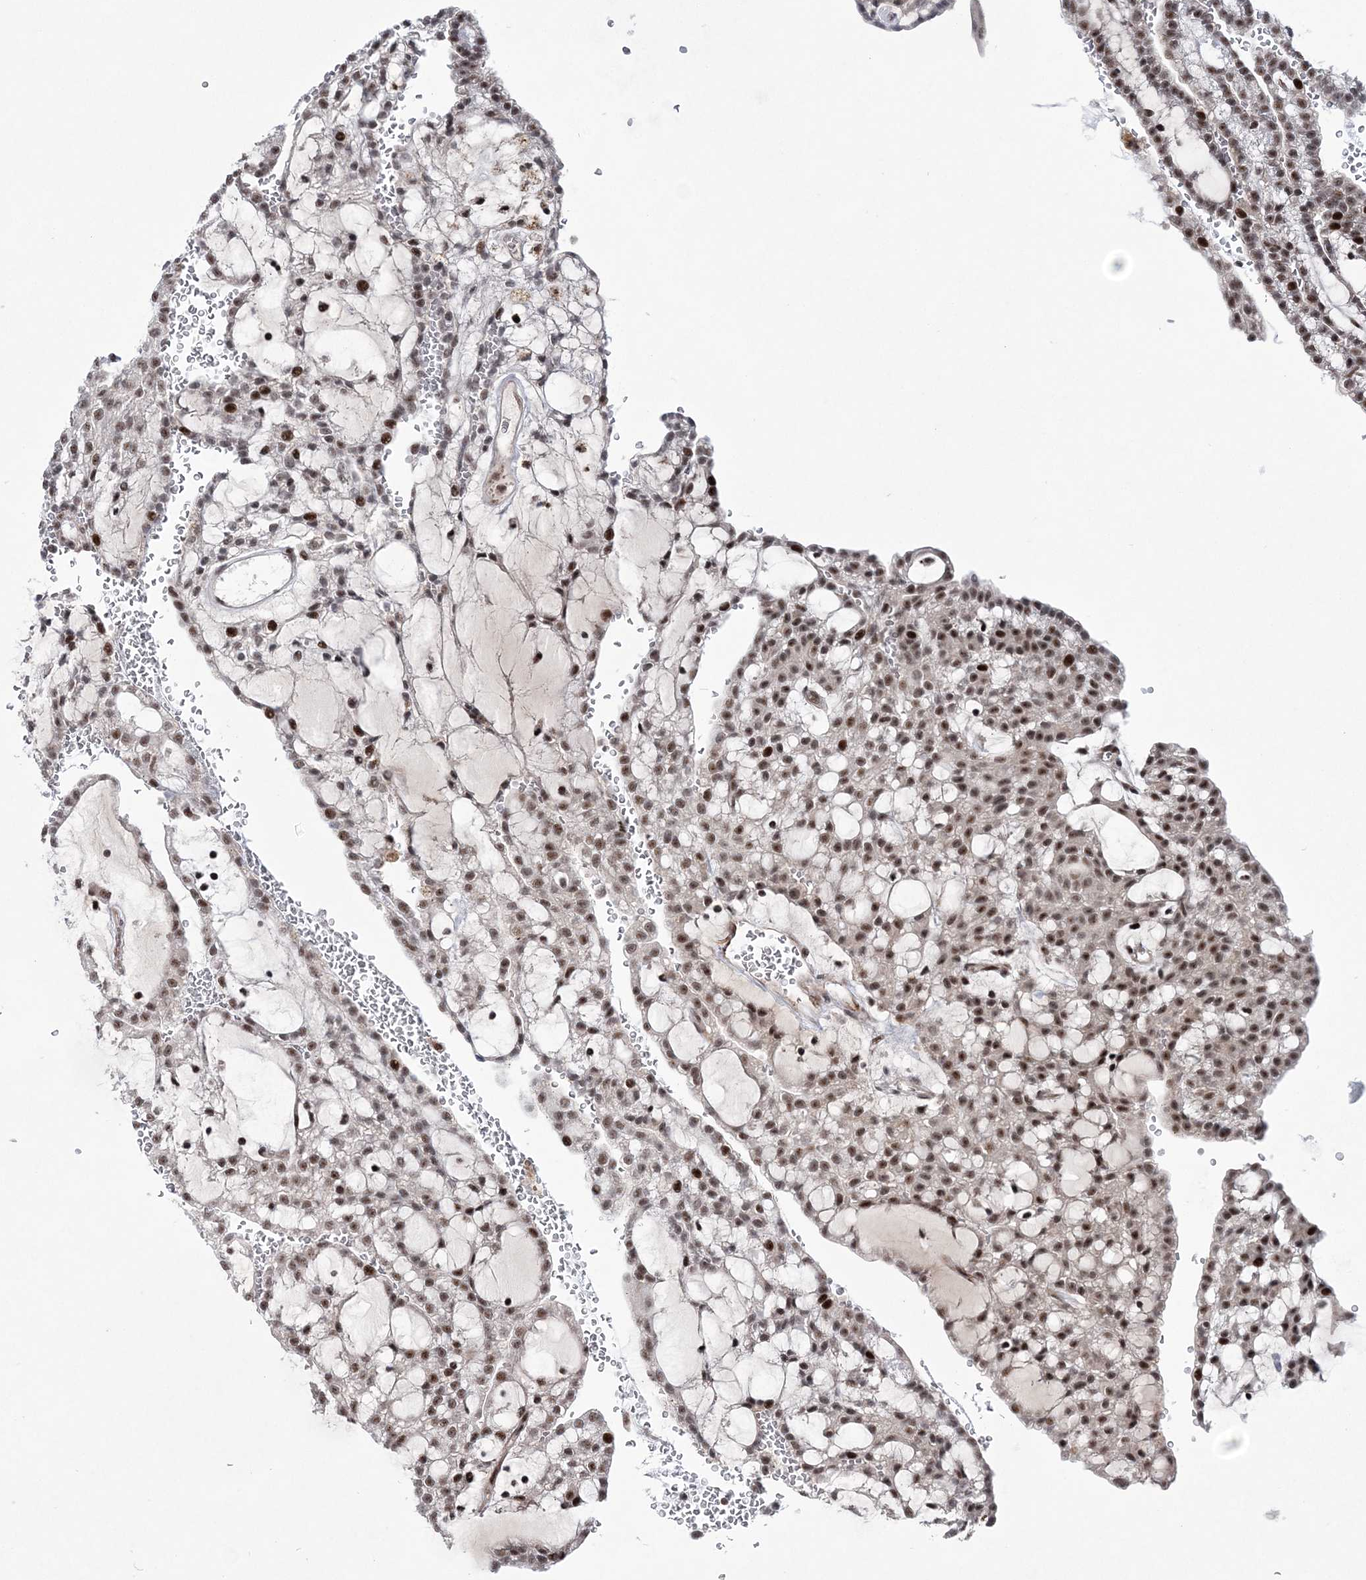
{"staining": {"intensity": "moderate", "quantity": ">75%", "location": "nuclear"}, "tissue": "renal cancer", "cell_type": "Tumor cells", "image_type": "cancer", "snomed": [{"axis": "morphology", "description": "Adenocarcinoma, NOS"}, {"axis": "topography", "description": "Kidney"}], "caption": "IHC staining of adenocarcinoma (renal), which shows medium levels of moderate nuclear expression in about >75% of tumor cells indicating moderate nuclear protein positivity. The staining was performed using DAB (brown) for protein detection and nuclei were counterstained in hematoxylin (blue).", "gene": "TATDN2", "patient": {"sex": "male", "age": 63}}